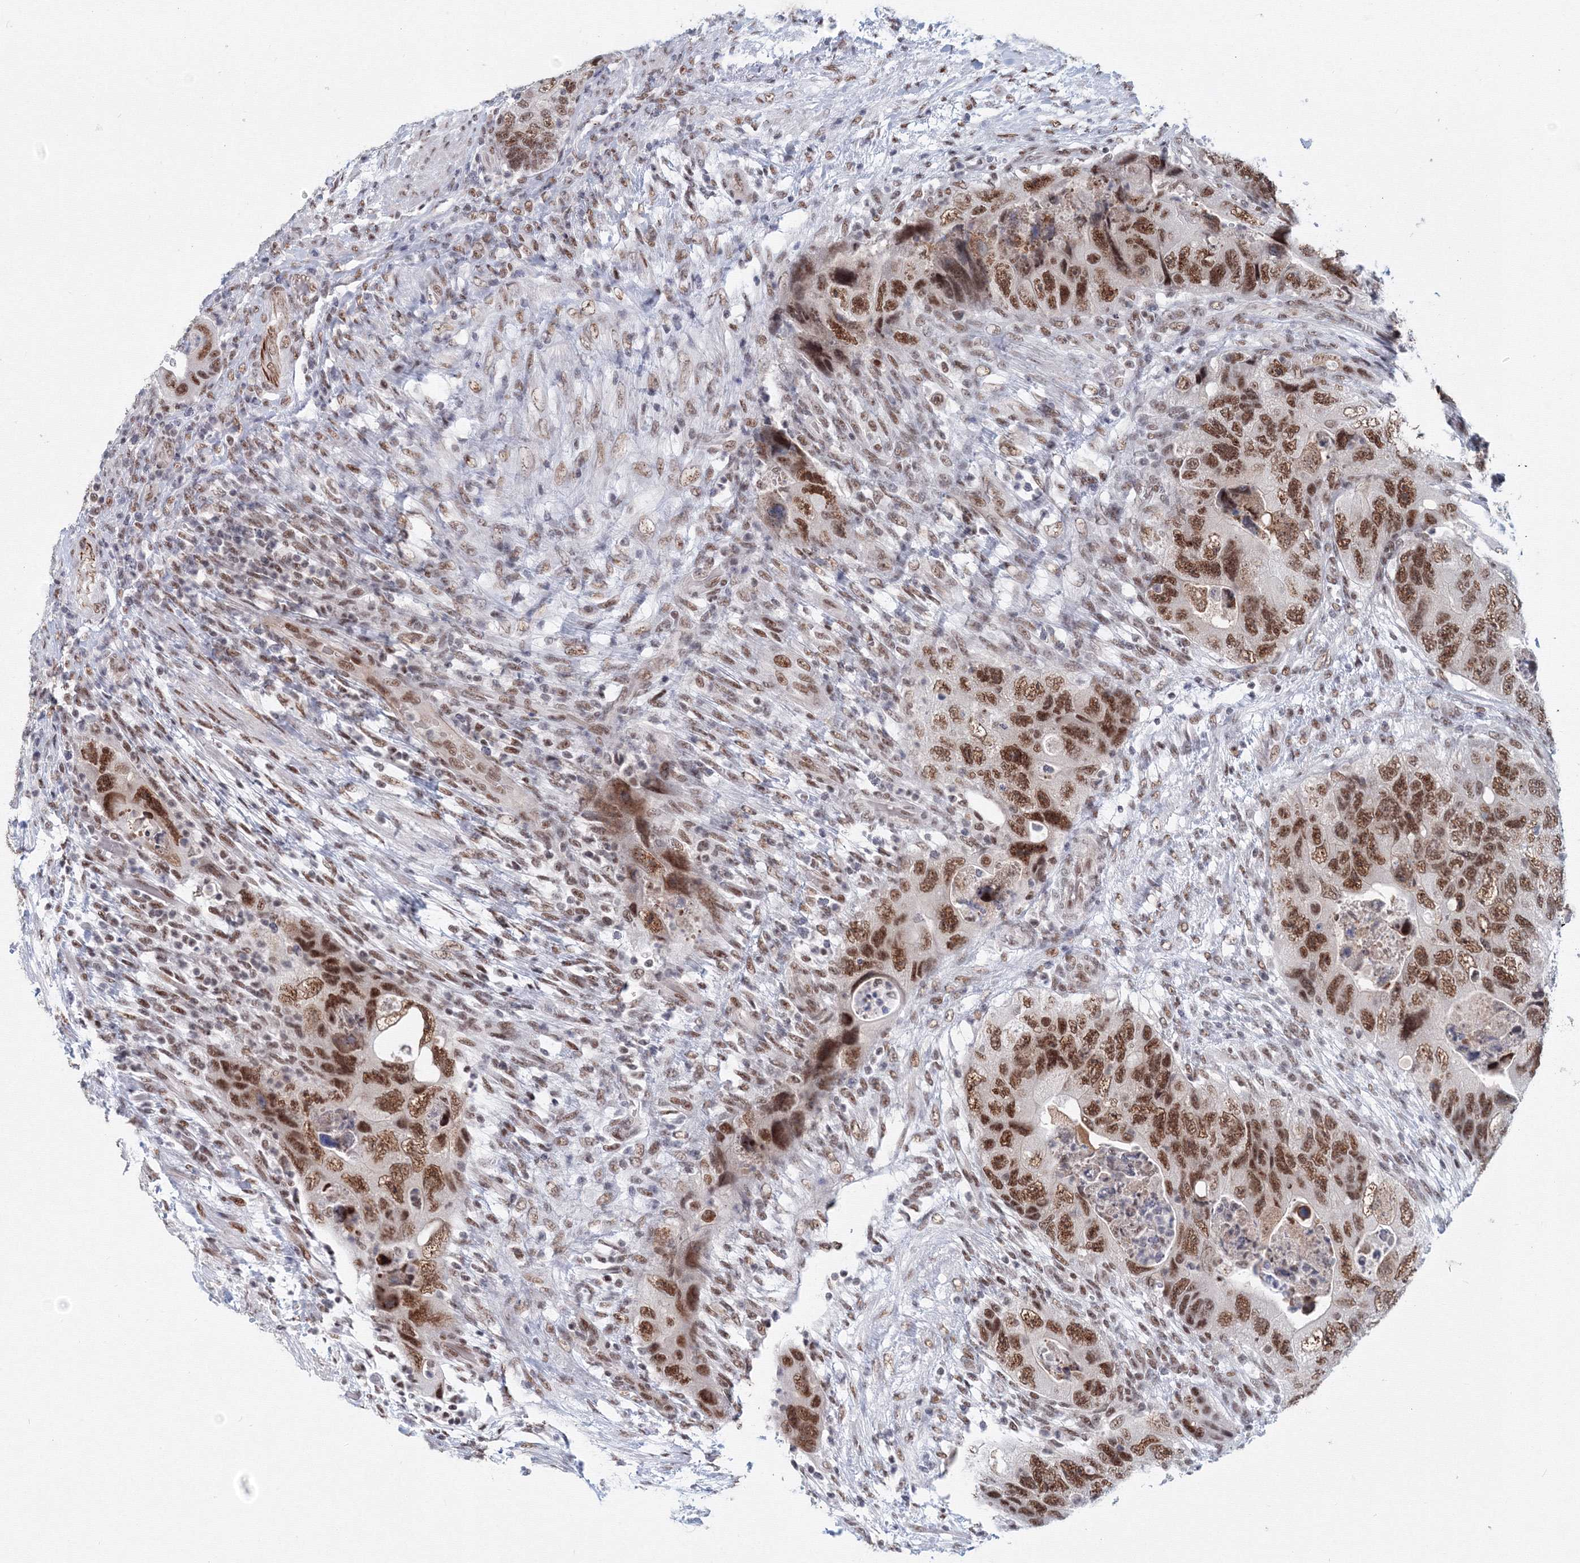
{"staining": {"intensity": "strong", "quantity": ">75%", "location": "nuclear"}, "tissue": "colorectal cancer", "cell_type": "Tumor cells", "image_type": "cancer", "snomed": [{"axis": "morphology", "description": "Adenocarcinoma, NOS"}, {"axis": "topography", "description": "Rectum"}], "caption": "The micrograph displays staining of colorectal cancer (adenocarcinoma), revealing strong nuclear protein positivity (brown color) within tumor cells.", "gene": "SF3B6", "patient": {"sex": "male", "age": 63}}